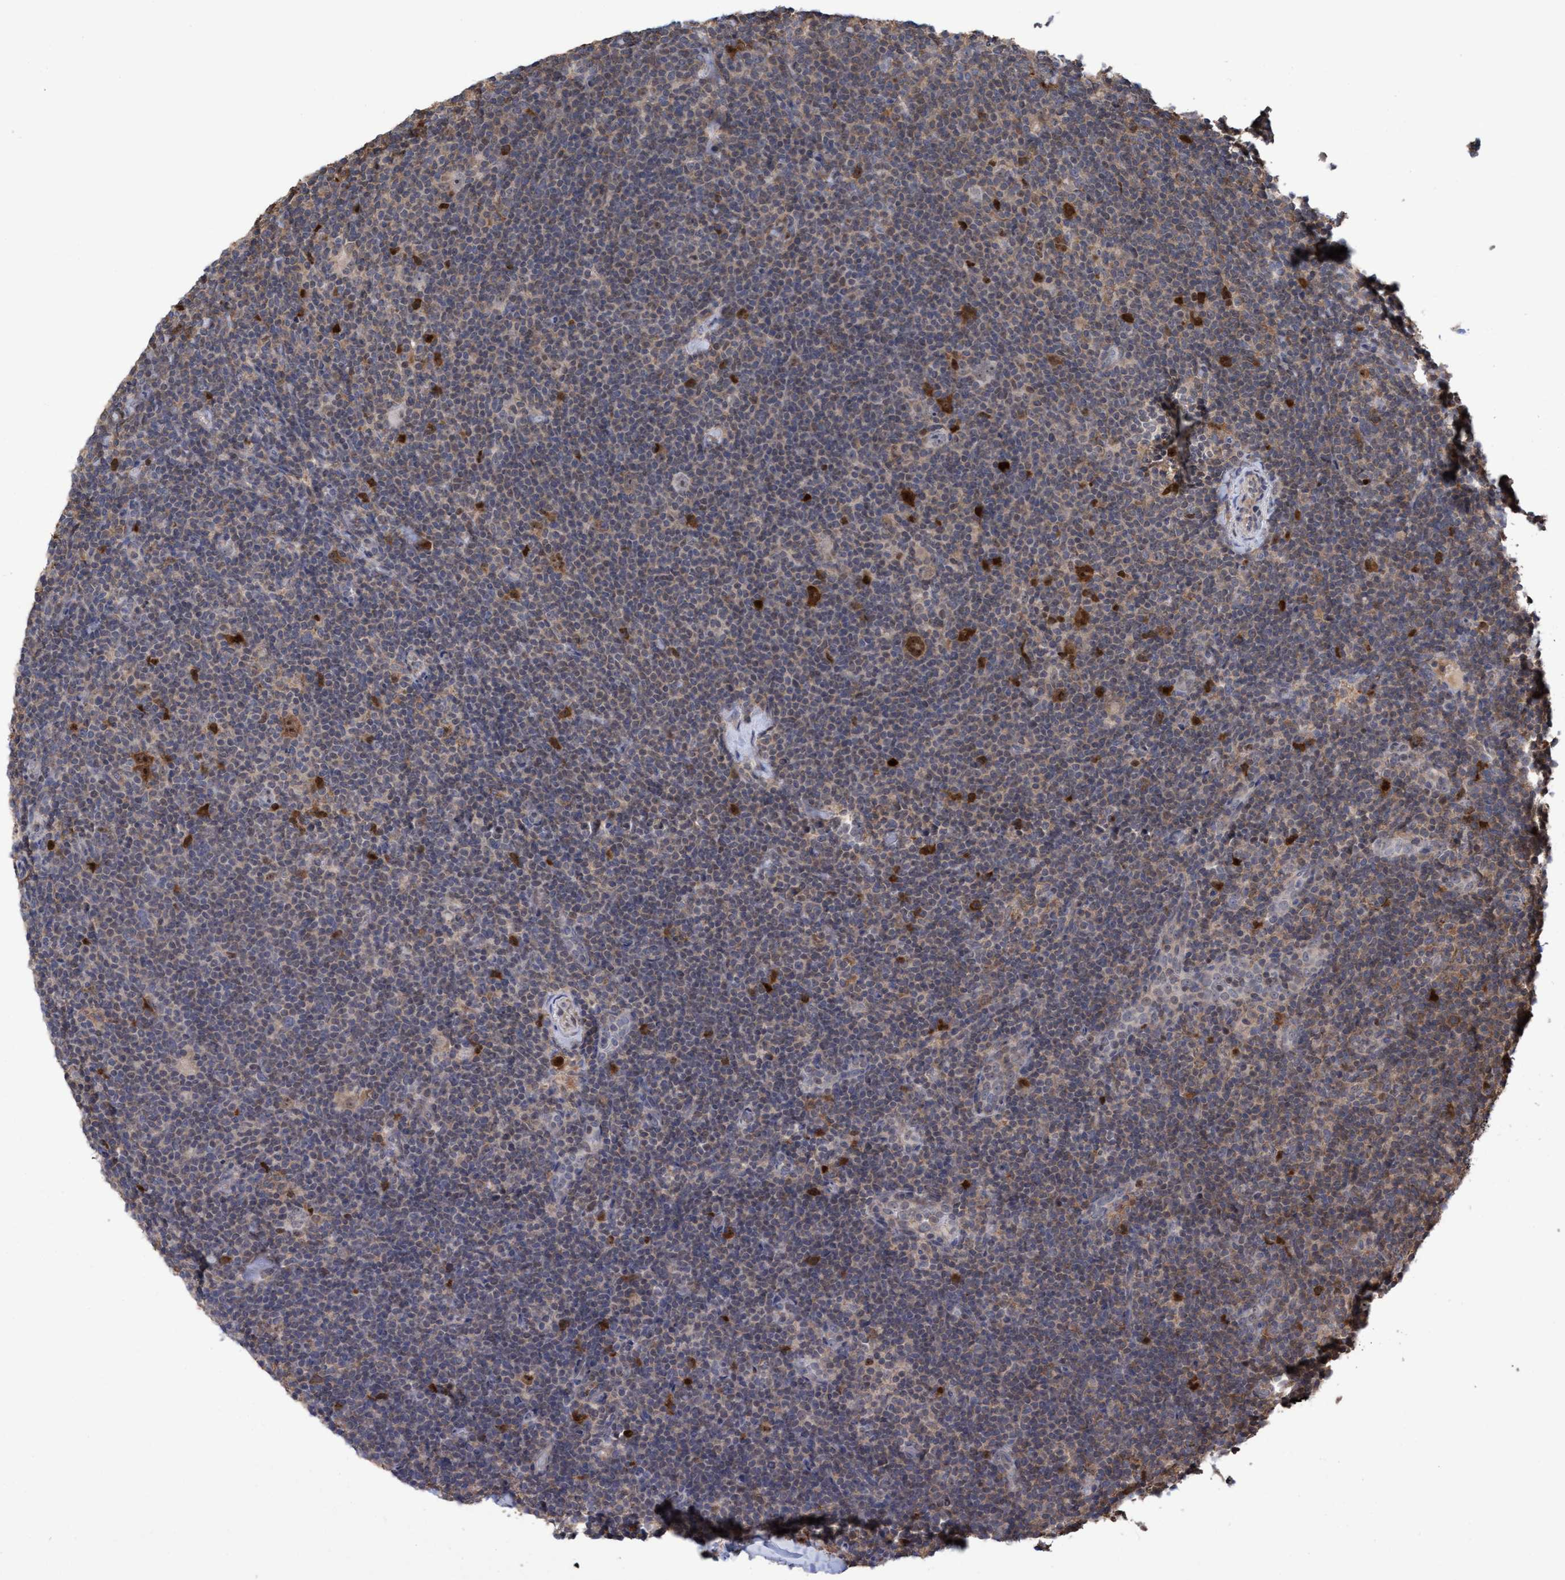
{"staining": {"intensity": "strong", "quantity": ">75%", "location": "cytoplasmic/membranous,nuclear"}, "tissue": "lymphoma", "cell_type": "Tumor cells", "image_type": "cancer", "snomed": [{"axis": "morphology", "description": "Hodgkin's disease, NOS"}, {"axis": "topography", "description": "Lymph node"}], "caption": "Strong cytoplasmic/membranous and nuclear expression is identified in approximately >75% of tumor cells in lymphoma. The staining was performed using DAB (3,3'-diaminobenzidine) to visualize the protein expression in brown, while the nuclei were stained in blue with hematoxylin (Magnification: 20x).", "gene": "SLBP", "patient": {"sex": "female", "age": 57}}